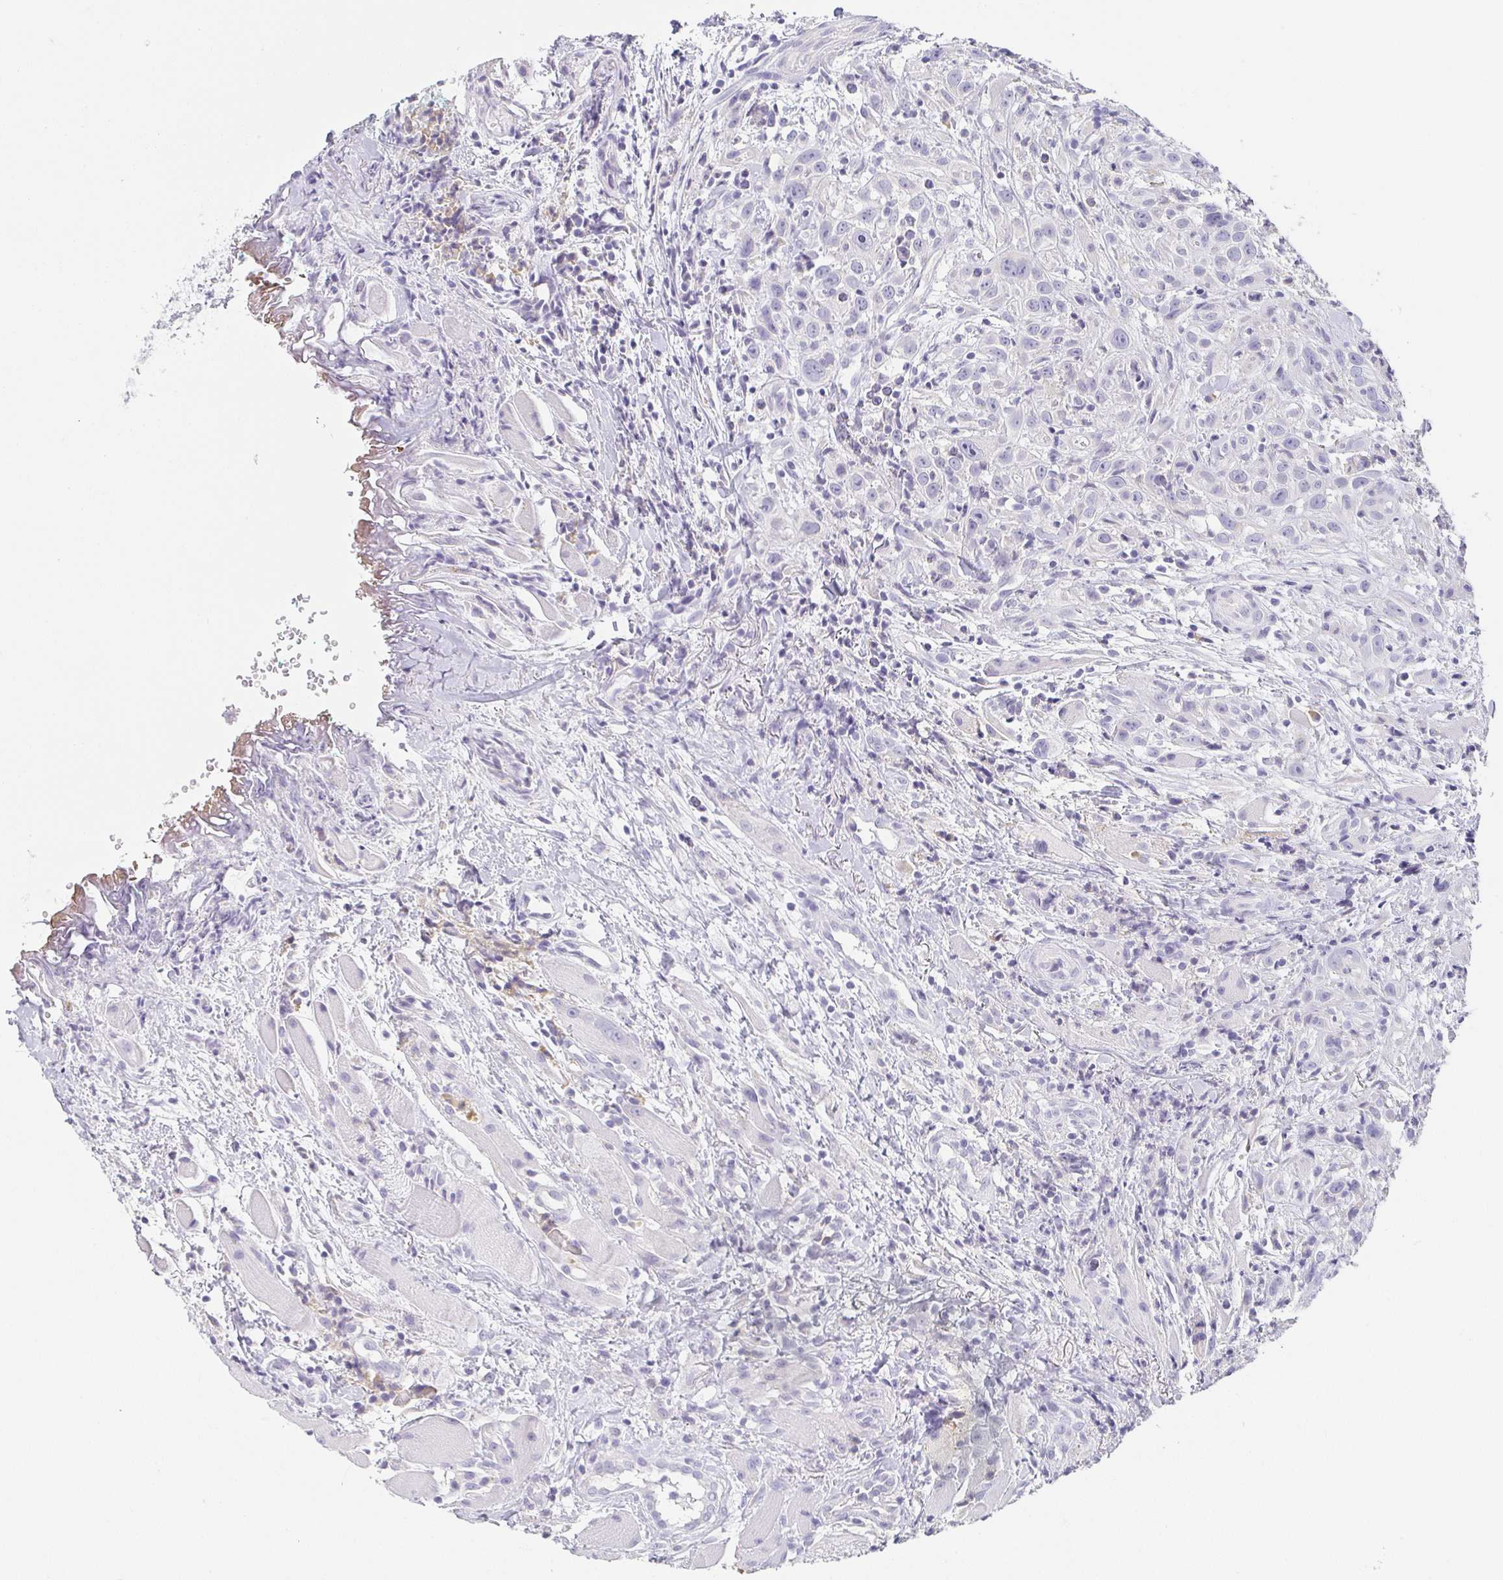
{"staining": {"intensity": "negative", "quantity": "none", "location": "none"}, "tissue": "head and neck cancer", "cell_type": "Tumor cells", "image_type": "cancer", "snomed": [{"axis": "morphology", "description": "Squamous cell carcinoma, NOS"}, {"axis": "topography", "description": "Head-Neck"}], "caption": "Immunohistochemical staining of human squamous cell carcinoma (head and neck) displays no significant staining in tumor cells.", "gene": "PRR27", "patient": {"sex": "female", "age": 95}}